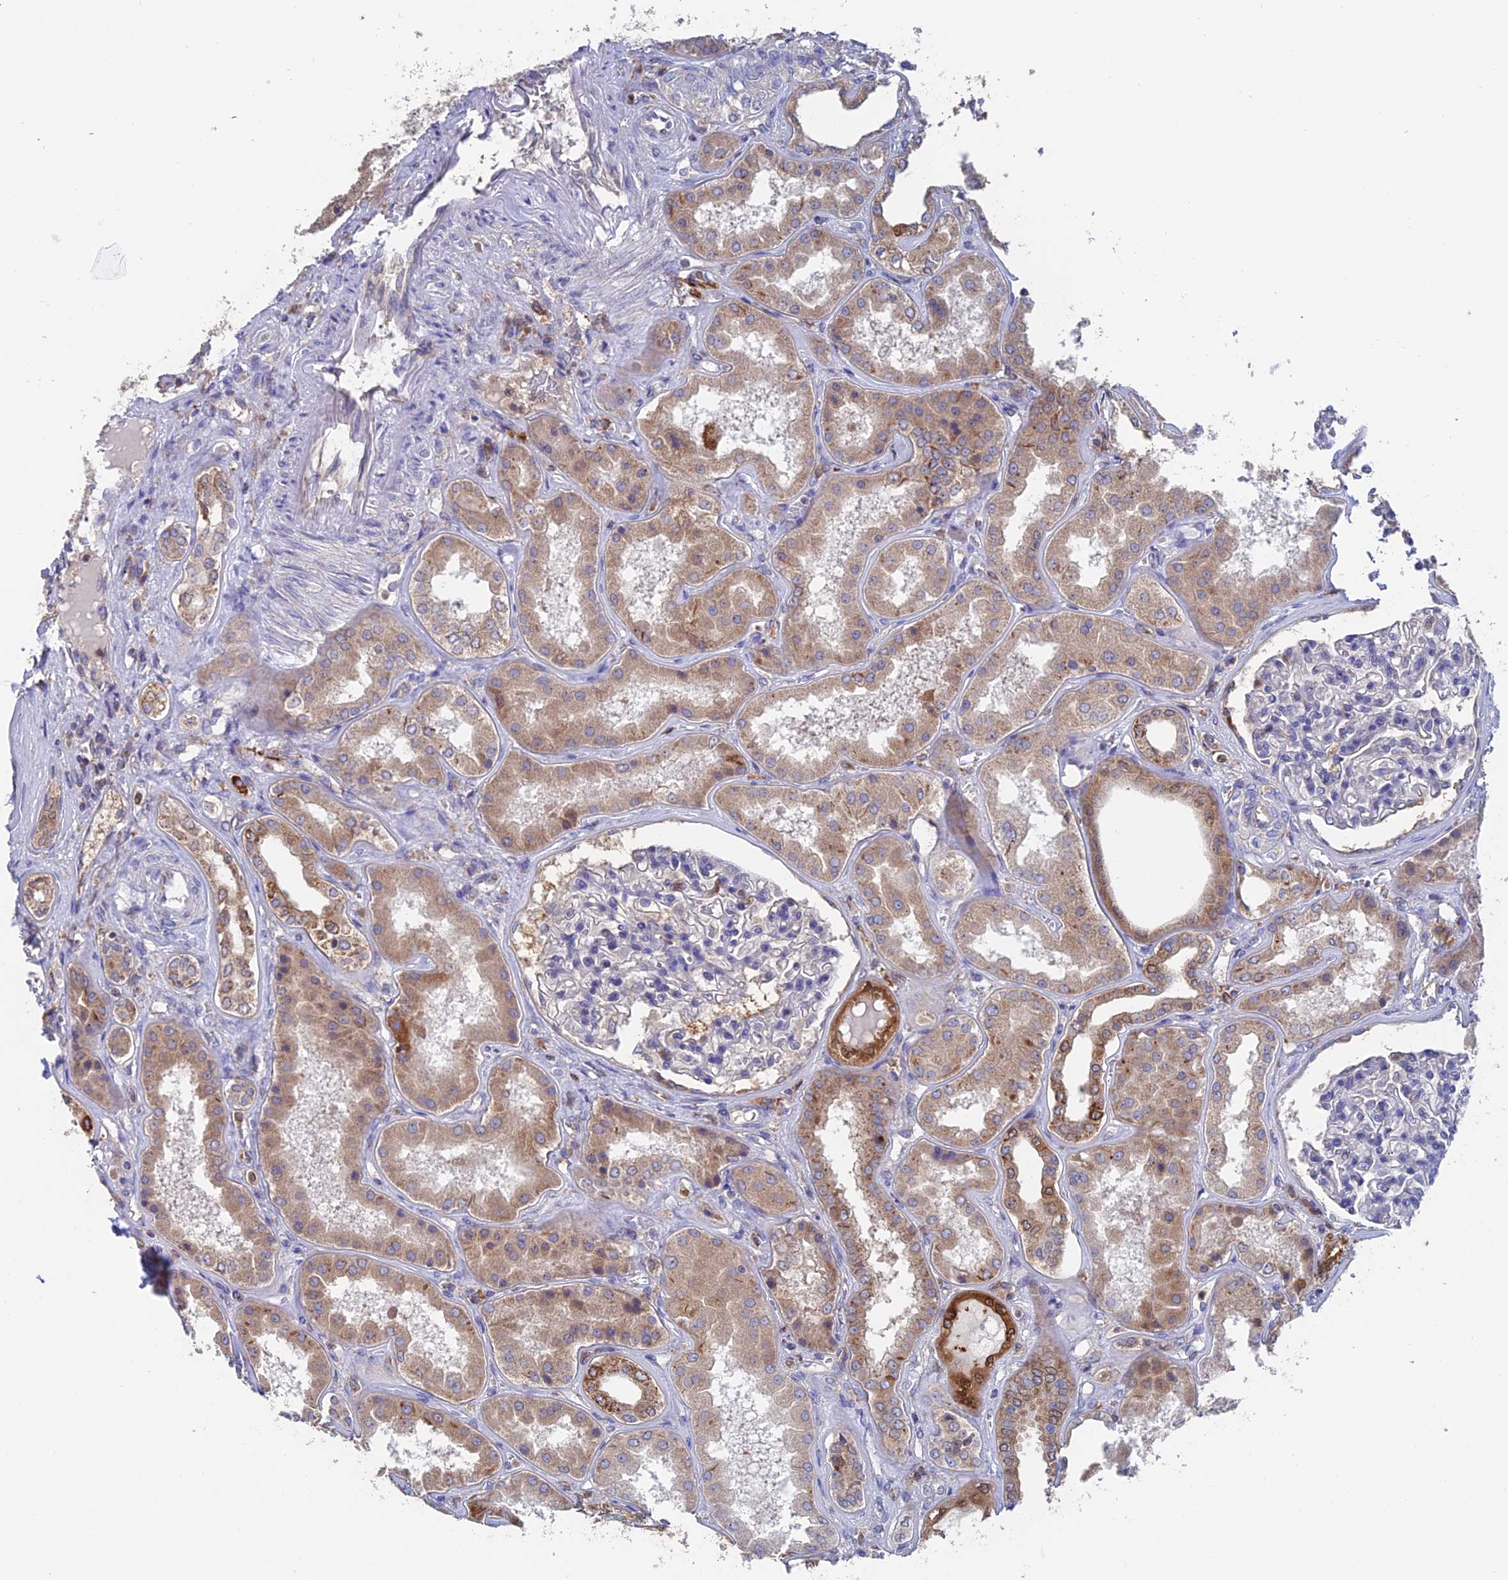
{"staining": {"intensity": "strong", "quantity": "<25%", "location": "cytoplasmic/membranous"}, "tissue": "kidney", "cell_type": "Cells in glomeruli", "image_type": "normal", "snomed": [{"axis": "morphology", "description": "Normal tissue, NOS"}, {"axis": "topography", "description": "Kidney"}], "caption": "A micrograph showing strong cytoplasmic/membranous positivity in about <25% of cells in glomeruli in normal kidney, as visualized by brown immunohistochemical staining.", "gene": "DTYMK", "patient": {"sex": "female", "age": 56}}